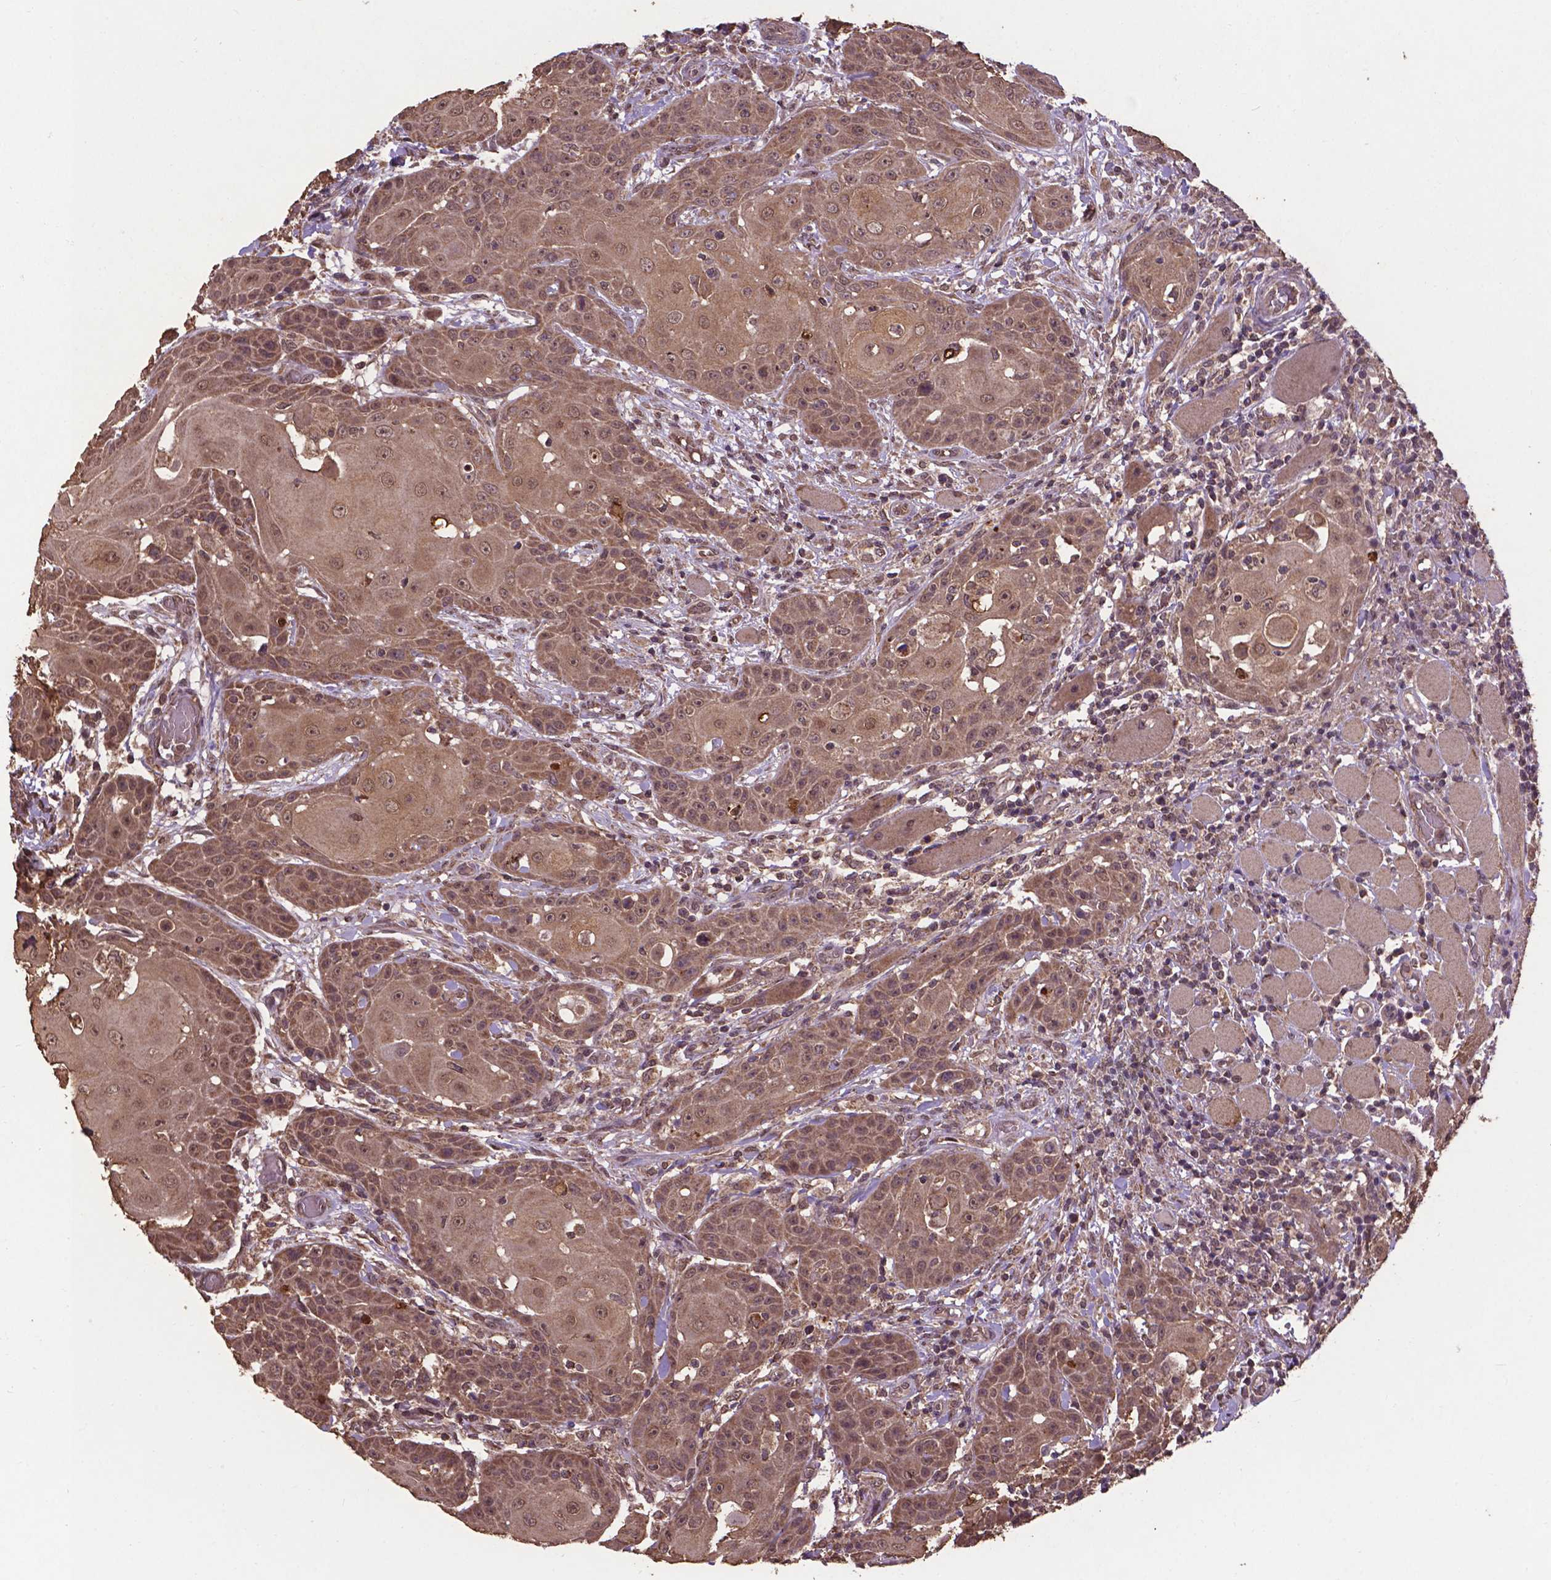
{"staining": {"intensity": "moderate", "quantity": ">75%", "location": "cytoplasmic/membranous,nuclear"}, "tissue": "head and neck cancer", "cell_type": "Tumor cells", "image_type": "cancer", "snomed": [{"axis": "morphology", "description": "Normal tissue, NOS"}, {"axis": "morphology", "description": "Squamous cell carcinoma, NOS"}, {"axis": "topography", "description": "Oral tissue"}, {"axis": "topography", "description": "Head-Neck"}], "caption": "Human squamous cell carcinoma (head and neck) stained with a brown dye exhibits moderate cytoplasmic/membranous and nuclear positive staining in about >75% of tumor cells.", "gene": "DCAF1", "patient": {"sex": "female", "age": 55}}